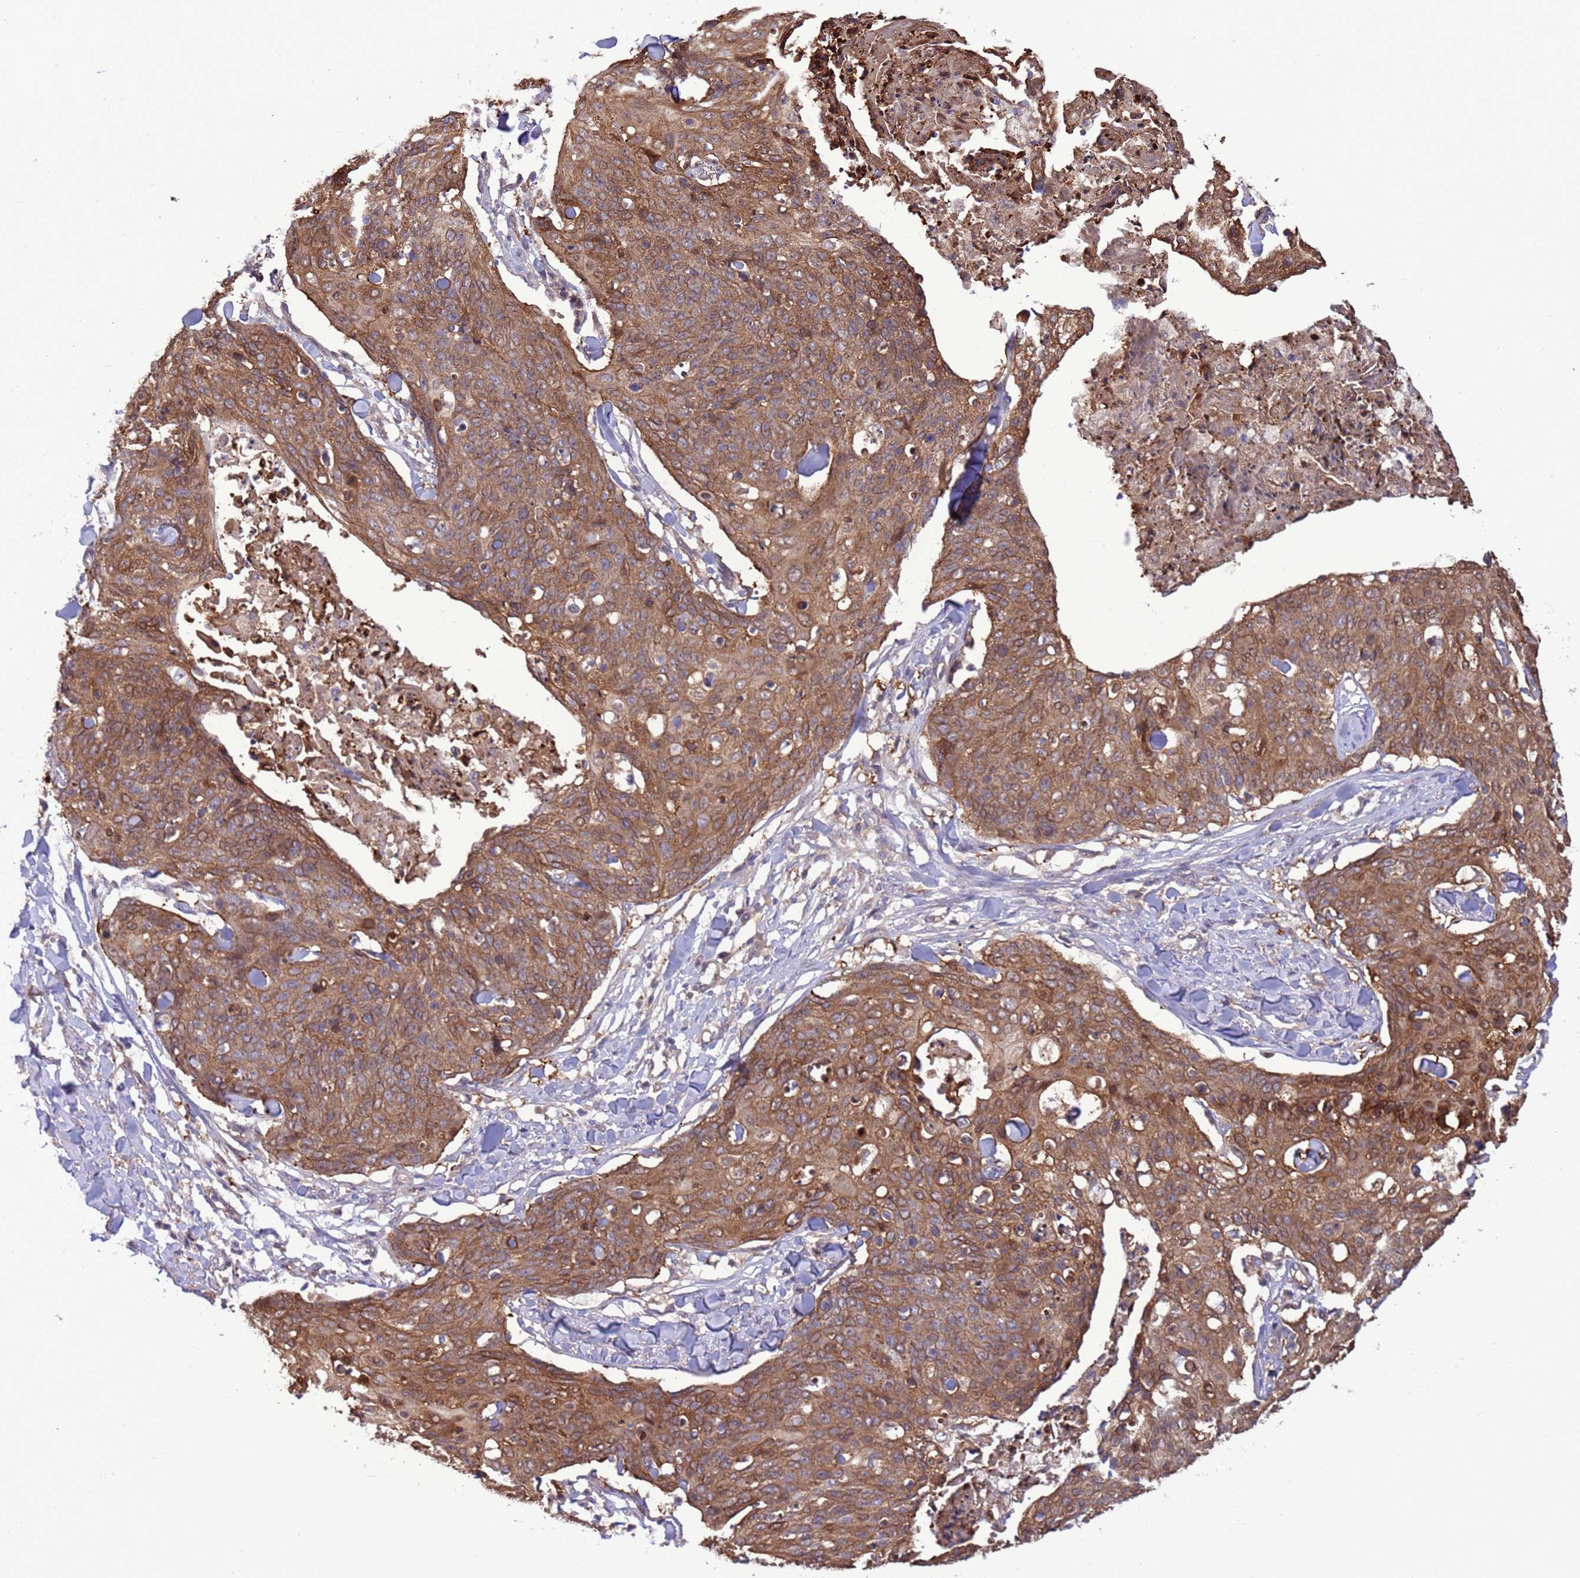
{"staining": {"intensity": "moderate", "quantity": ">75%", "location": "cytoplasmic/membranous"}, "tissue": "skin cancer", "cell_type": "Tumor cells", "image_type": "cancer", "snomed": [{"axis": "morphology", "description": "Squamous cell carcinoma, NOS"}, {"axis": "topography", "description": "Skin"}, {"axis": "topography", "description": "Vulva"}], "caption": "Skin cancer (squamous cell carcinoma) was stained to show a protein in brown. There is medium levels of moderate cytoplasmic/membranous expression in approximately >75% of tumor cells. (DAB = brown stain, brightfield microscopy at high magnification).", "gene": "GJA10", "patient": {"sex": "female", "age": 85}}